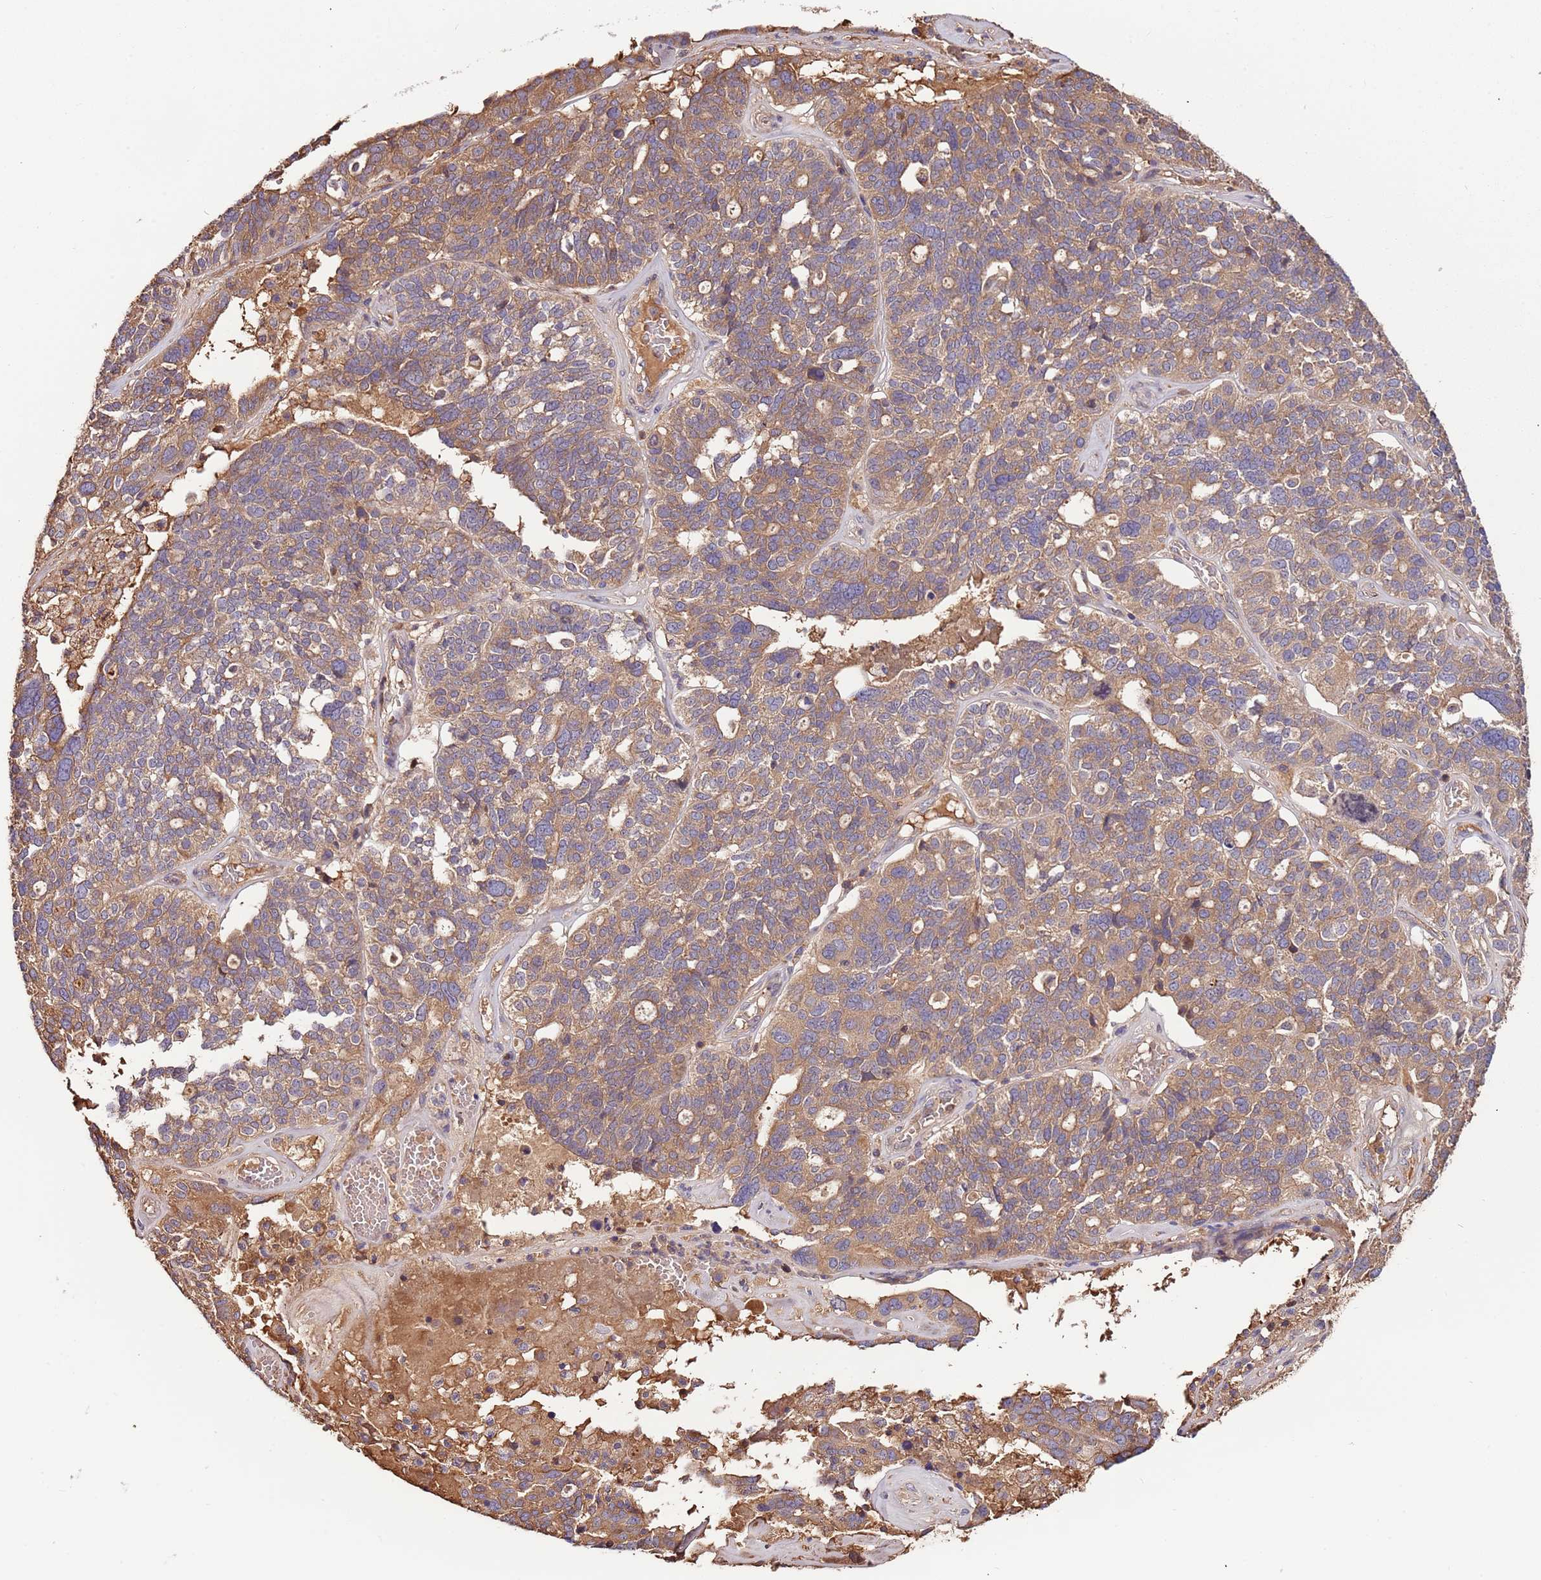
{"staining": {"intensity": "moderate", "quantity": ">75%", "location": "cytoplasmic/membranous"}, "tissue": "ovarian cancer", "cell_type": "Tumor cells", "image_type": "cancer", "snomed": [{"axis": "morphology", "description": "Cystadenocarcinoma, serous, NOS"}, {"axis": "topography", "description": "Ovary"}], "caption": "About >75% of tumor cells in human ovarian cancer (serous cystadenocarcinoma) display moderate cytoplasmic/membranous protein positivity as visualized by brown immunohistochemical staining.", "gene": "DENR", "patient": {"sex": "female", "age": 59}}